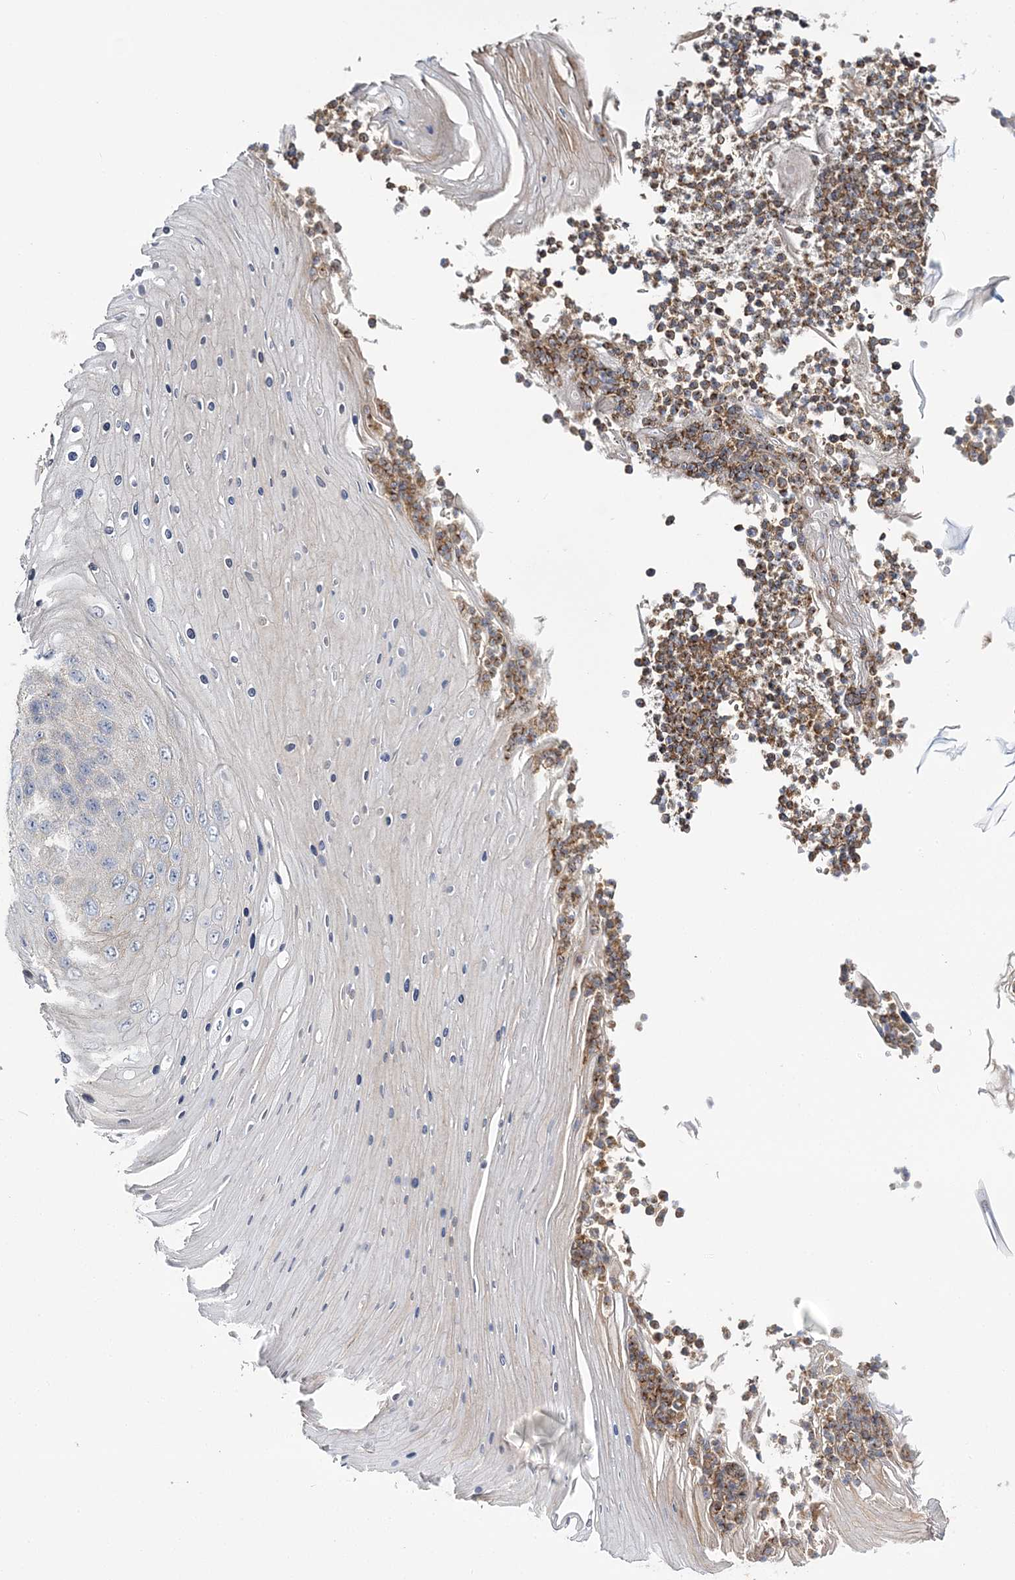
{"staining": {"intensity": "negative", "quantity": "none", "location": "none"}, "tissue": "skin cancer", "cell_type": "Tumor cells", "image_type": "cancer", "snomed": [{"axis": "morphology", "description": "Squamous cell carcinoma, NOS"}, {"axis": "topography", "description": "Skin"}], "caption": "Protein analysis of skin cancer (squamous cell carcinoma) demonstrates no significant expression in tumor cells.", "gene": "ATP11B", "patient": {"sex": "female", "age": 88}}